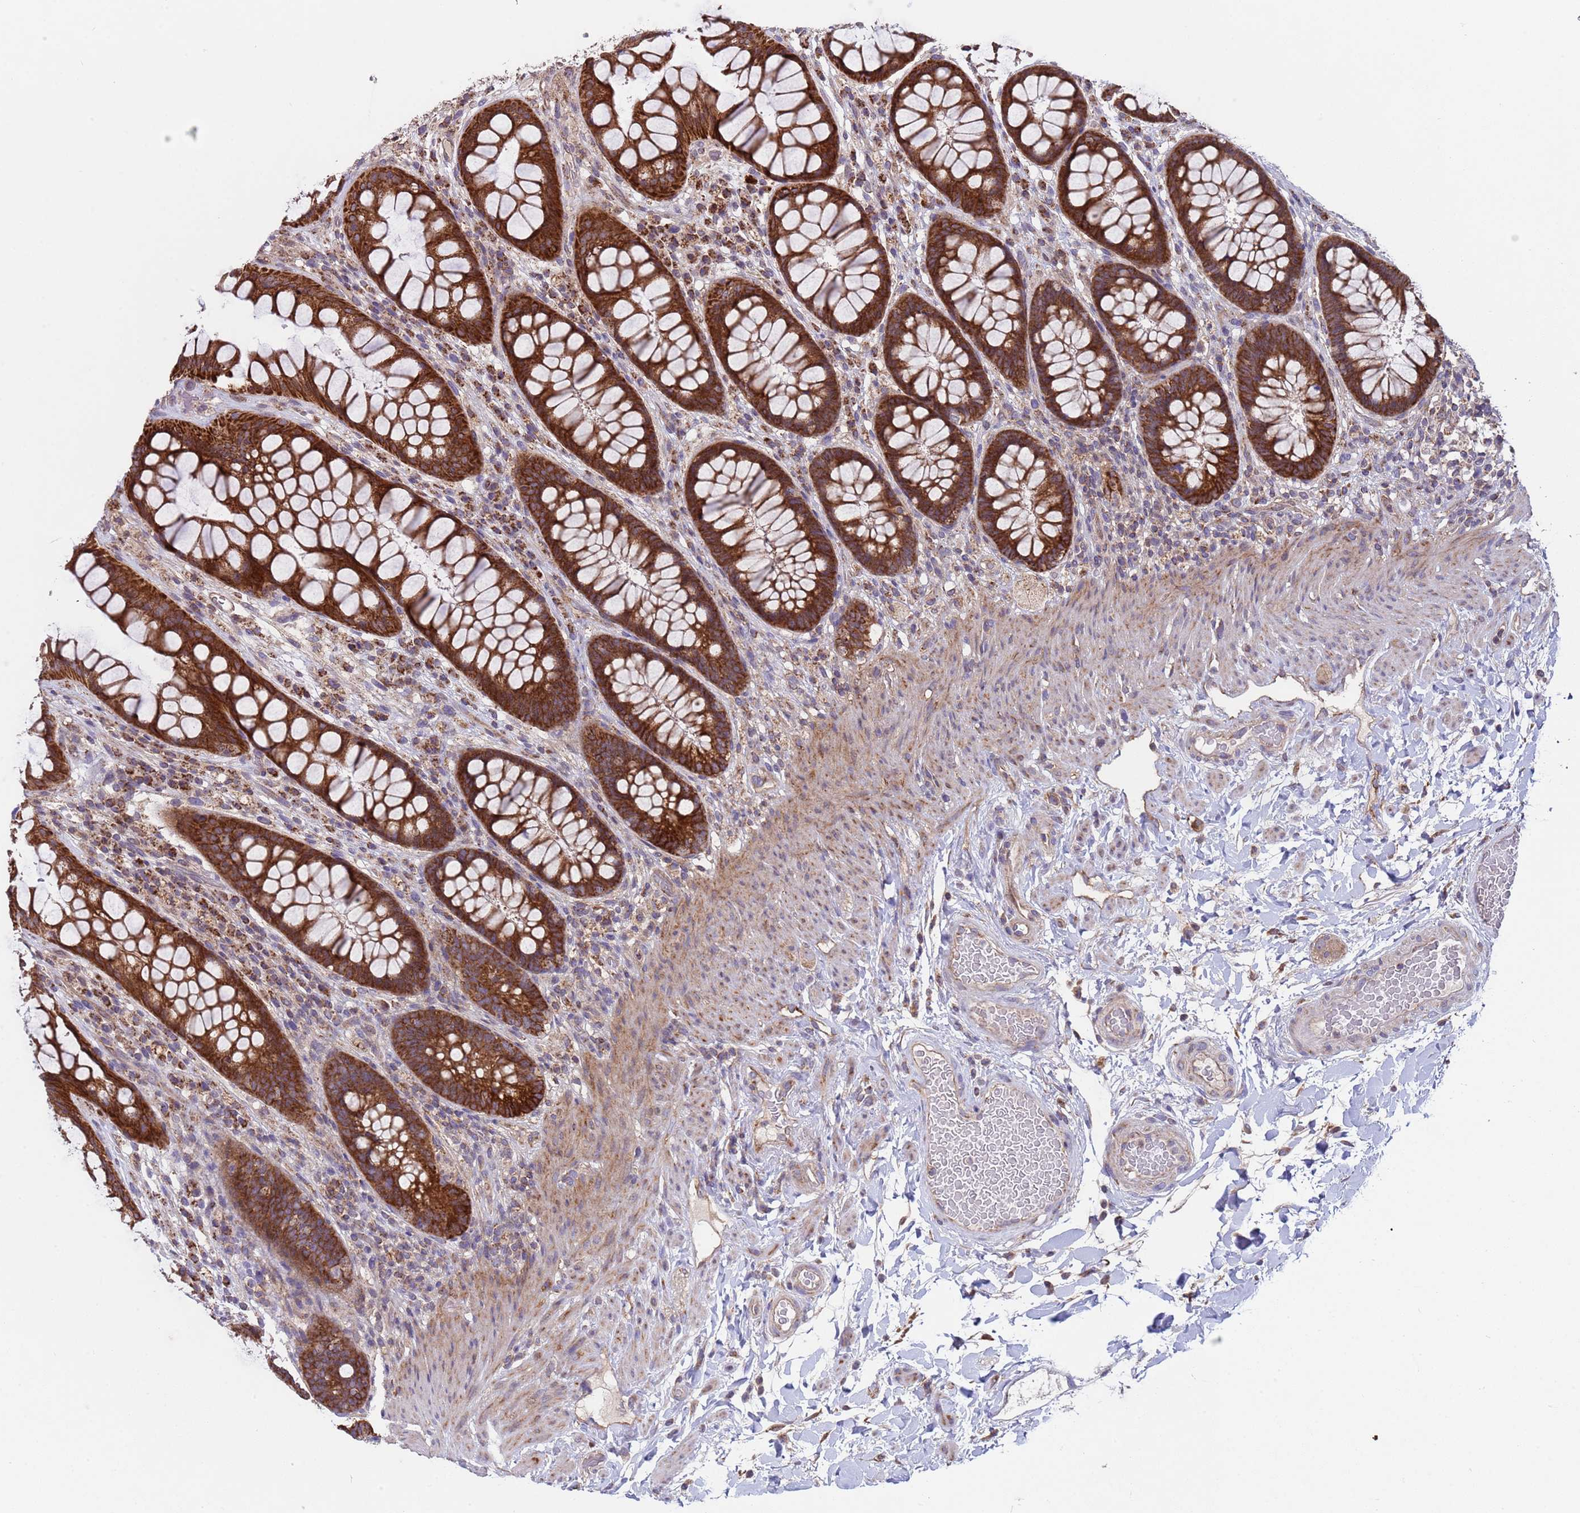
{"staining": {"intensity": "strong", "quantity": ">75%", "location": "cytoplasmic/membranous"}, "tissue": "rectum", "cell_type": "Glandular cells", "image_type": "normal", "snomed": [{"axis": "morphology", "description": "Normal tissue, NOS"}, {"axis": "topography", "description": "Rectum"}], "caption": "Strong cytoplasmic/membranous staining is identified in about >75% of glandular cells in benign rectum.", "gene": "ACAD8", "patient": {"sex": "female", "age": 46}}